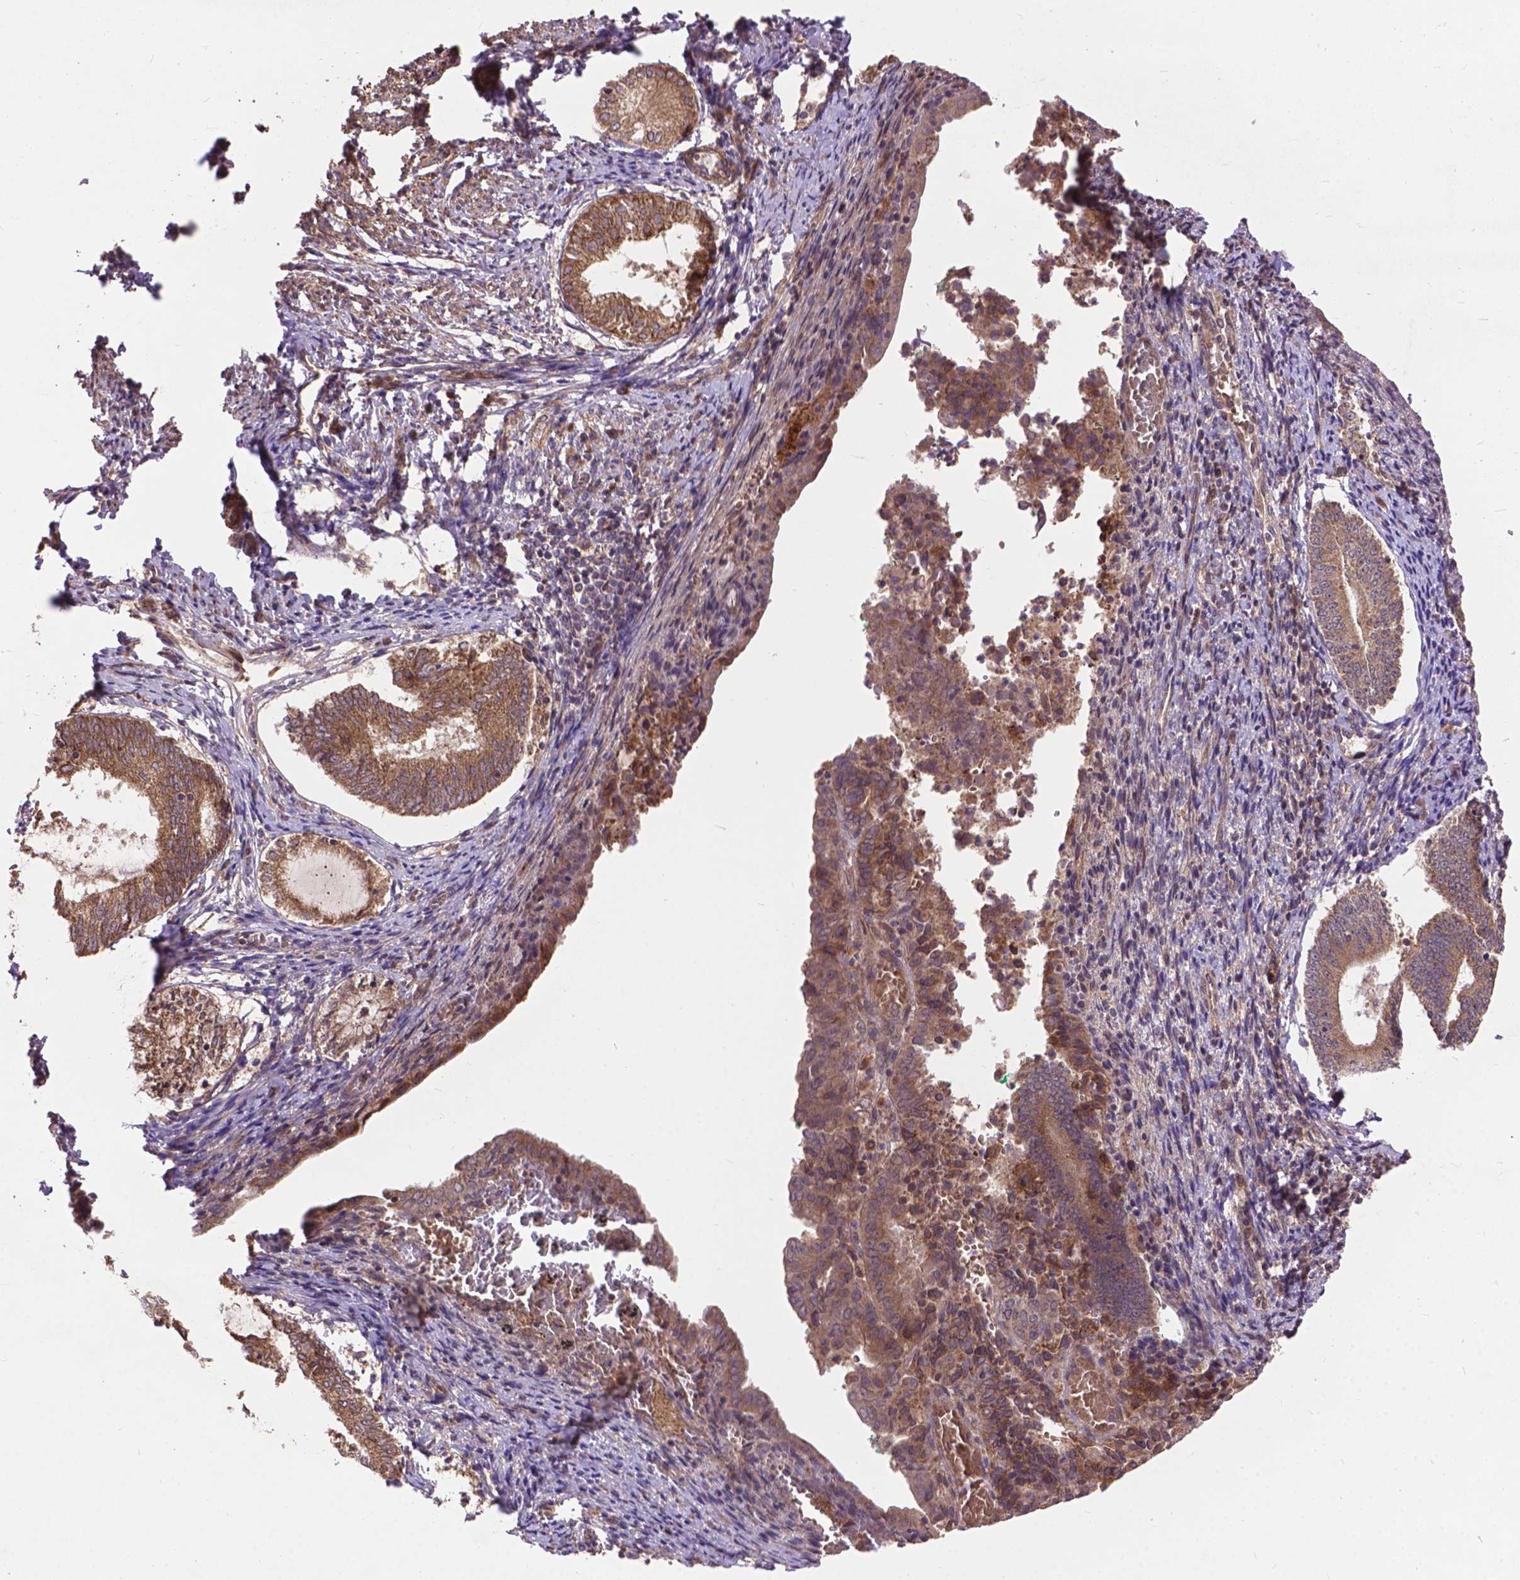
{"staining": {"intensity": "moderate", "quantity": "25%-75%", "location": "cytoplasmic/membranous"}, "tissue": "endometrium", "cell_type": "Cells in endometrial stroma", "image_type": "normal", "snomed": [{"axis": "morphology", "description": "Normal tissue, NOS"}, {"axis": "topography", "description": "Endometrium"}], "caption": "A histopathology image of endometrium stained for a protein demonstrates moderate cytoplasmic/membranous brown staining in cells in endometrial stroma.", "gene": "ZNF616", "patient": {"sex": "female", "age": 50}}